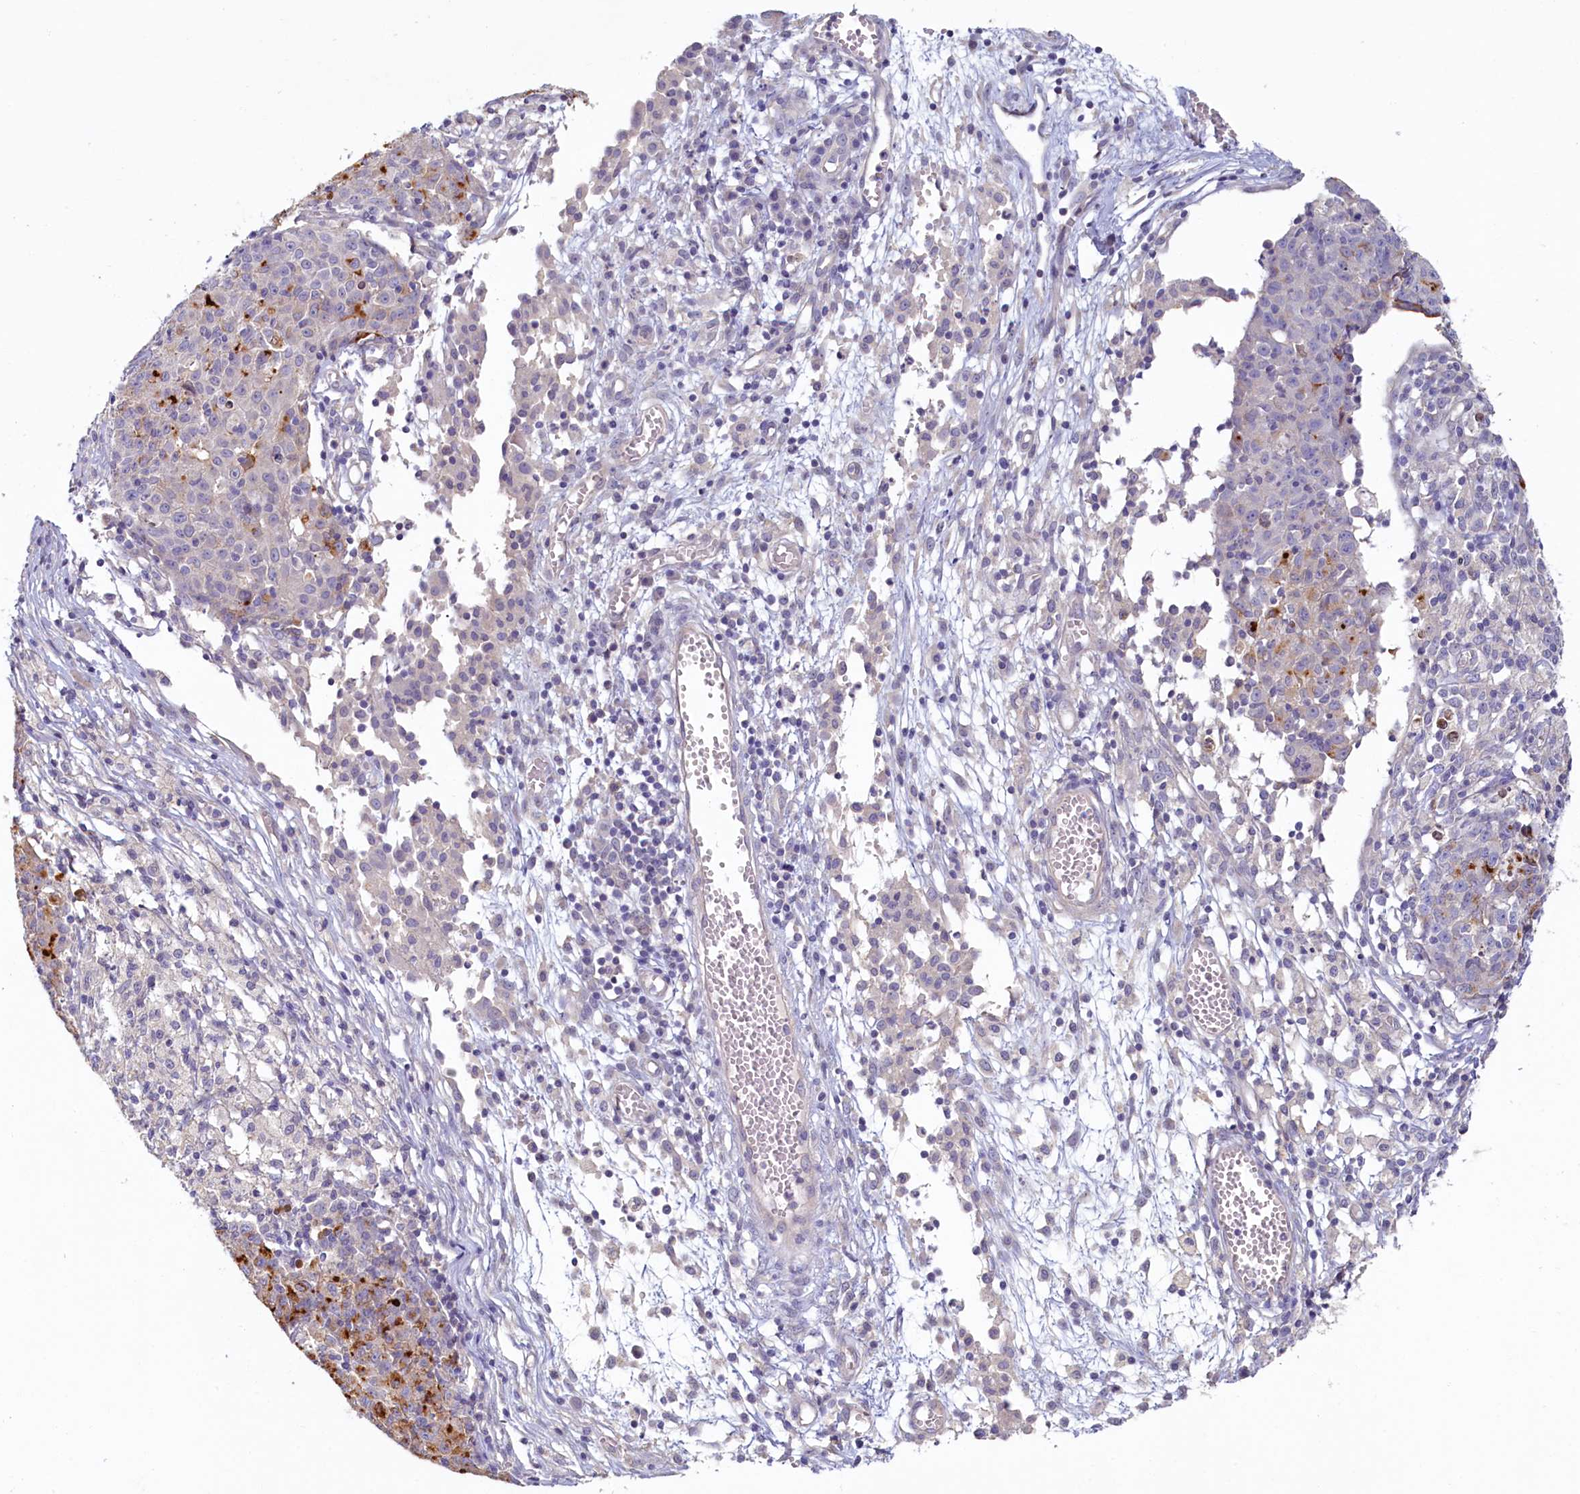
{"staining": {"intensity": "strong", "quantity": "25%-75%", "location": "cytoplasmic/membranous"}, "tissue": "ovarian cancer", "cell_type": "Tumor cells", "image_type": "cancer", "snomed": [{"axis": "morphology", "description": "Carcinoma, endometroid"}, {"axis": "topography", "description": "Ovary"}], "caption": "Endometroid carcinoma (ovarian) was stained to show a protein in brown. There is high levels of strong cytoplasmic/membranous staining in approximately 25%-75% of tumor cells.", "gene": "PDE6D", "patient": {"sex": "female", "age": 42}}